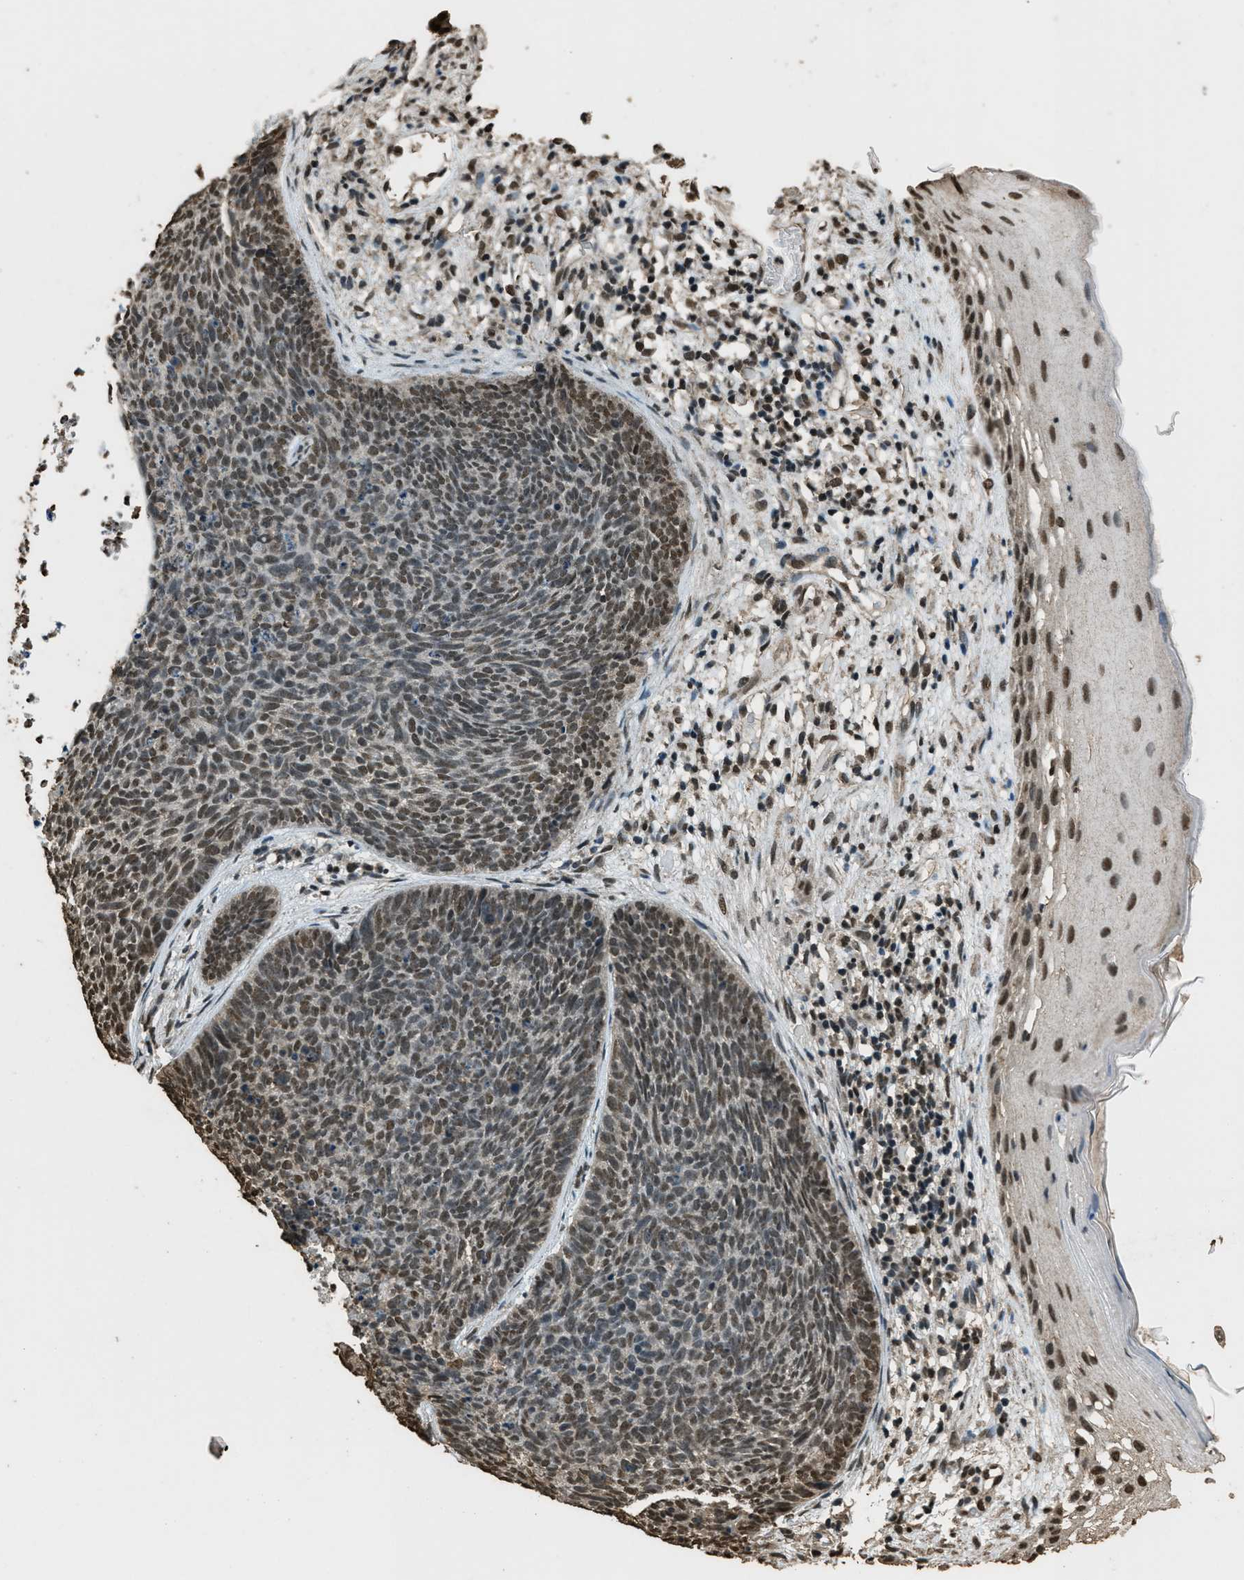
{"staining": {"intensity": "moderate", "quantity": ">75%", "location": "nuclear"}, "tissue": "skin cancer", "cell_type": "Tumor cells", "image_type": "cancer", "snomed": [{"axis": "morphology", "description": "Basal cell carcinoma"}, {"axis": "topography", "description": "Skin"}], "caption": "Immunohistochemical staining of human skin basal cell carcinoma reveals moderate nuclear protein positivity in approximately >75% of tumor cells. The protein is stained brown, and the nuclei are stained in blue (DAB (3,3'-diaminobenzidine) IHC with brightfield microscopy, high magnification).", "gene": "MYB", "patient": {"sex": "female", "age": 70}}